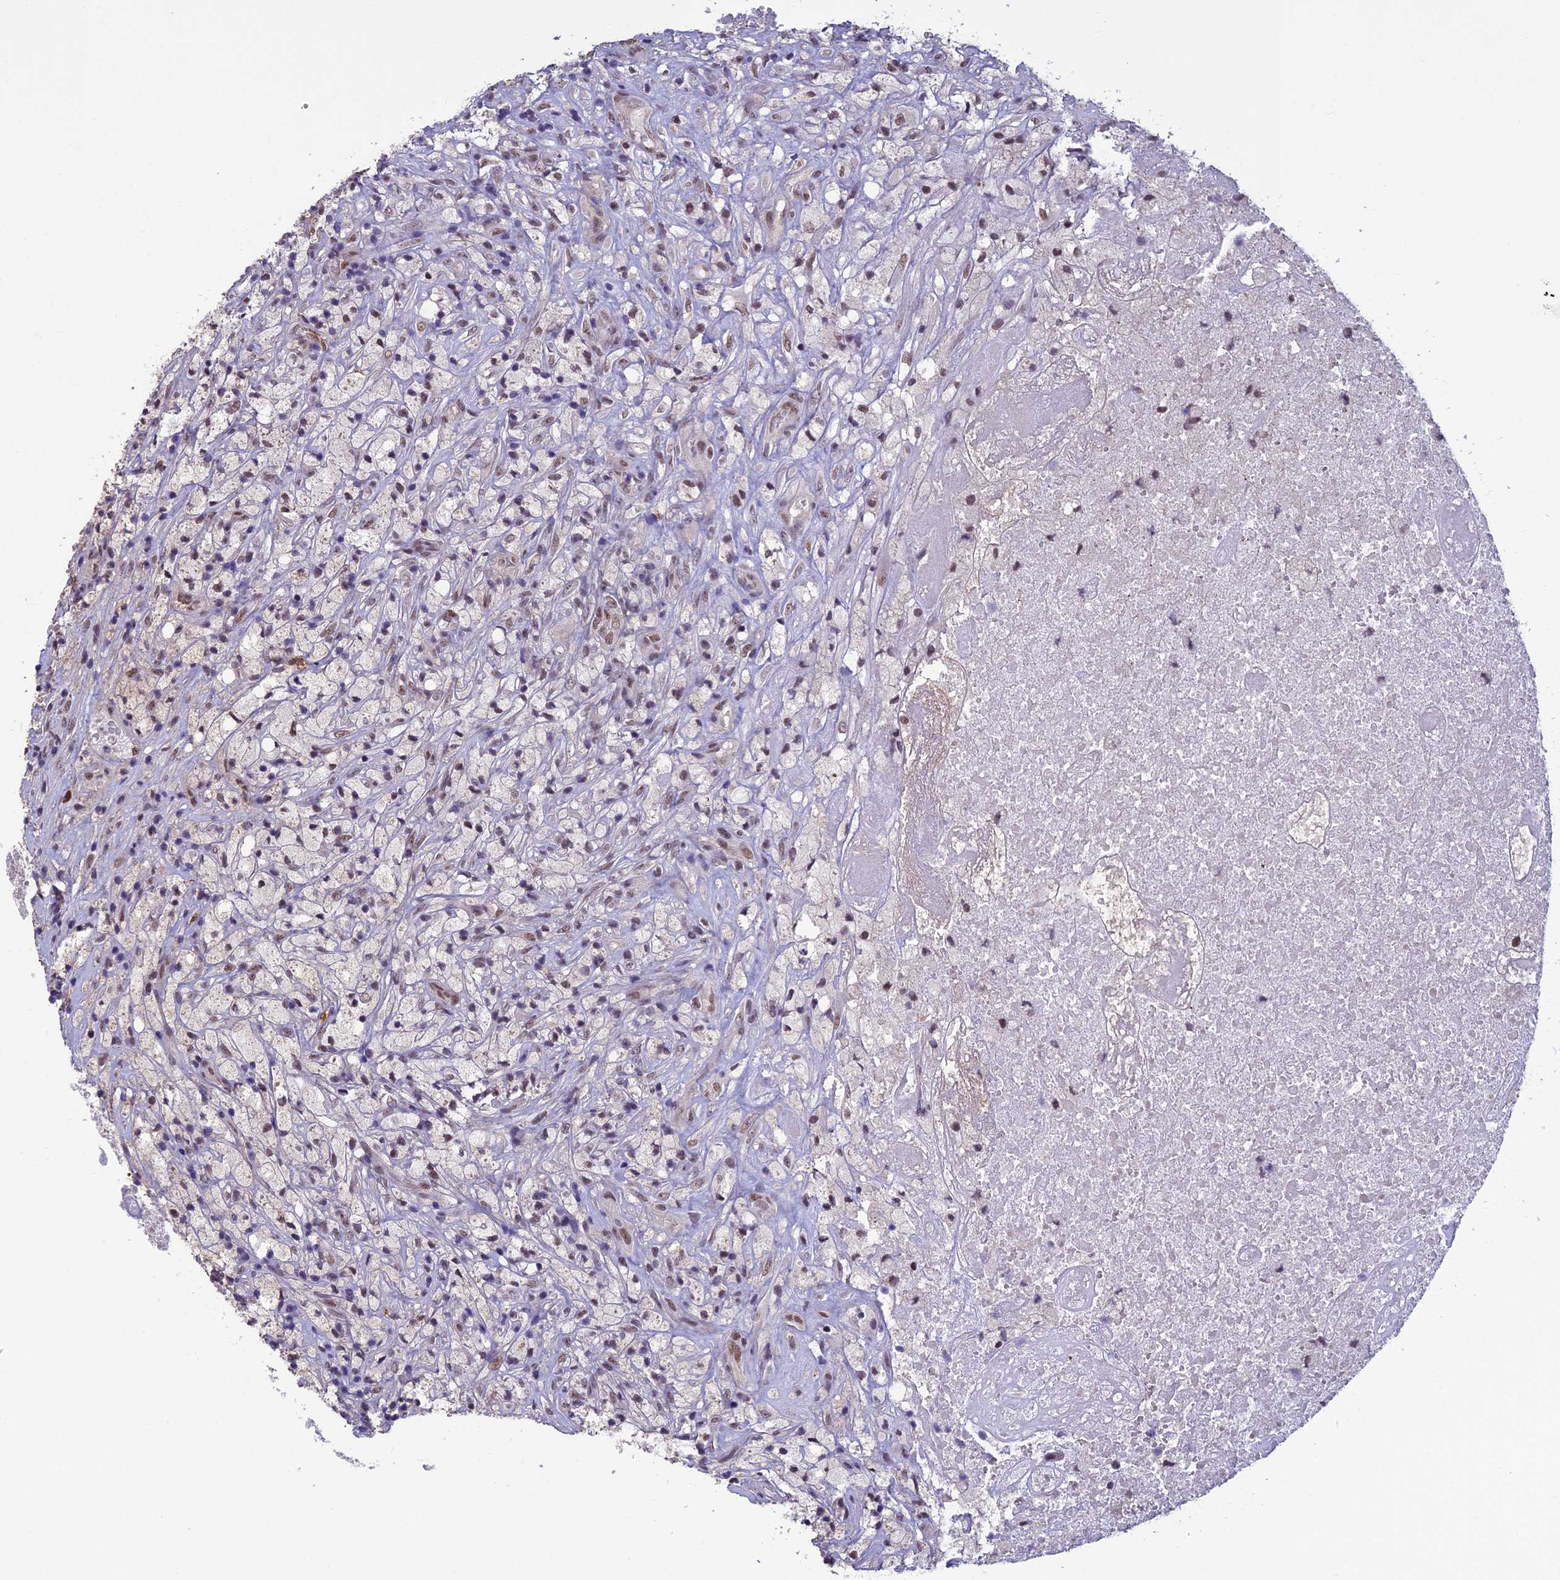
{"staining": {"intensity": "weak", "quantity": "<25%", "location": "nuclear"}, "tissue": "glioma", "cell_type": "Tumor cells", "image_type": "cancer", "snomed": [{"axis": "morphology", "description": "Glioma, malignant, High grade"}, {"axis": "topography", "description": "Brain"}], "caption": "Image shows no significant protein expression in tumor cells of glioma.", "gene": "RNF40", "patient": {"sex": "male", "age": 69}}